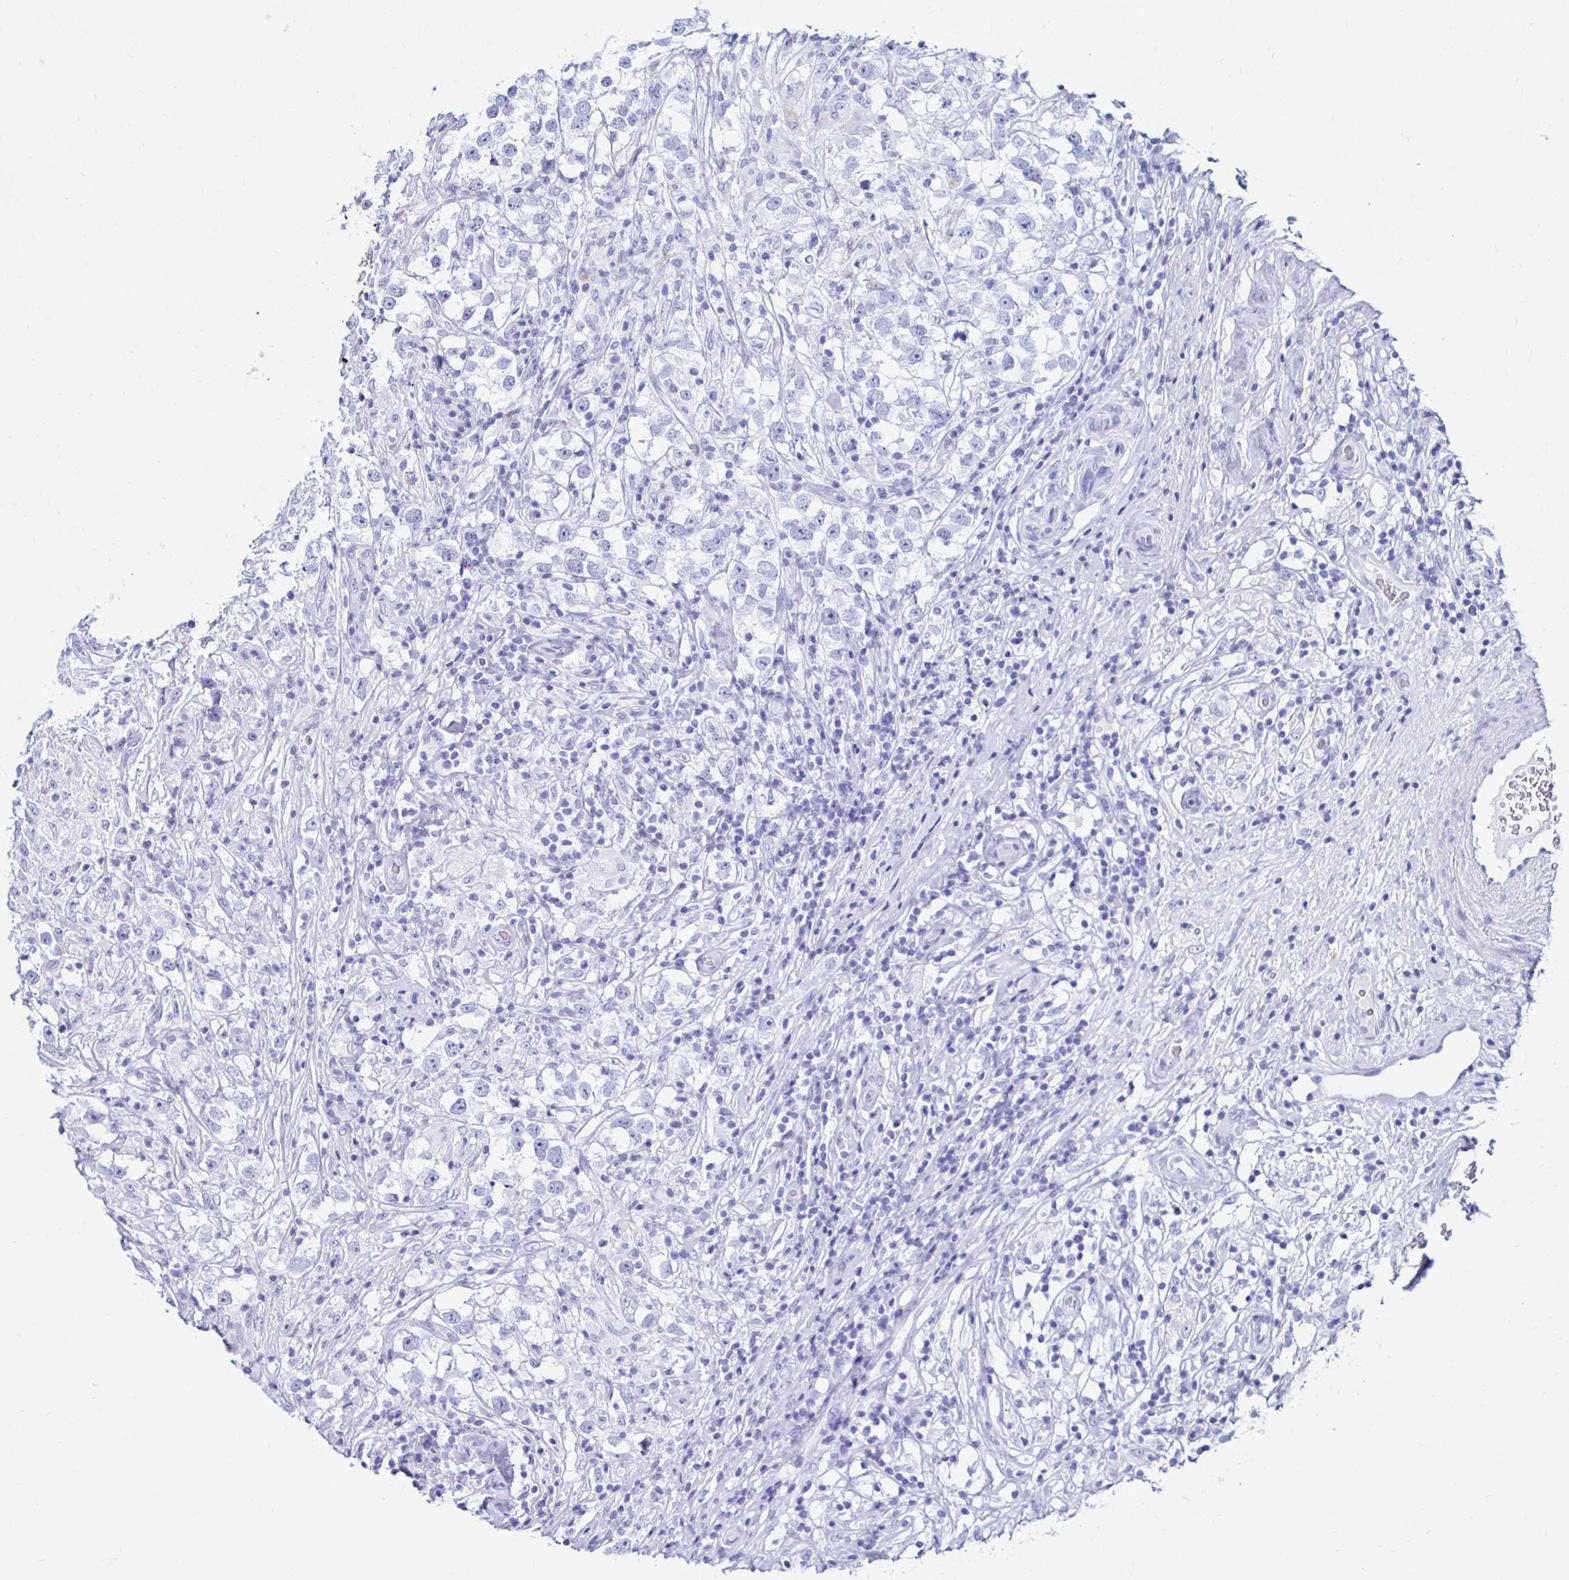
{"staining": {"intensity": "negative", "quantity": "none", "location": "none"}, "tissue": "testis cancer", "cell_type": "Tumor cells", "image_type": "cancer", "snomed": [{"axis": "morphology", "description": "Seminoma, NOS"}, {"axis": "topography", "description": "Testis"}], "caption": "Immunohistochemistry of testis cancer (seminoma) shows no staining in tumor cells.", "gene": "CST5", "patient": {"sex": "male", "age": 46}}